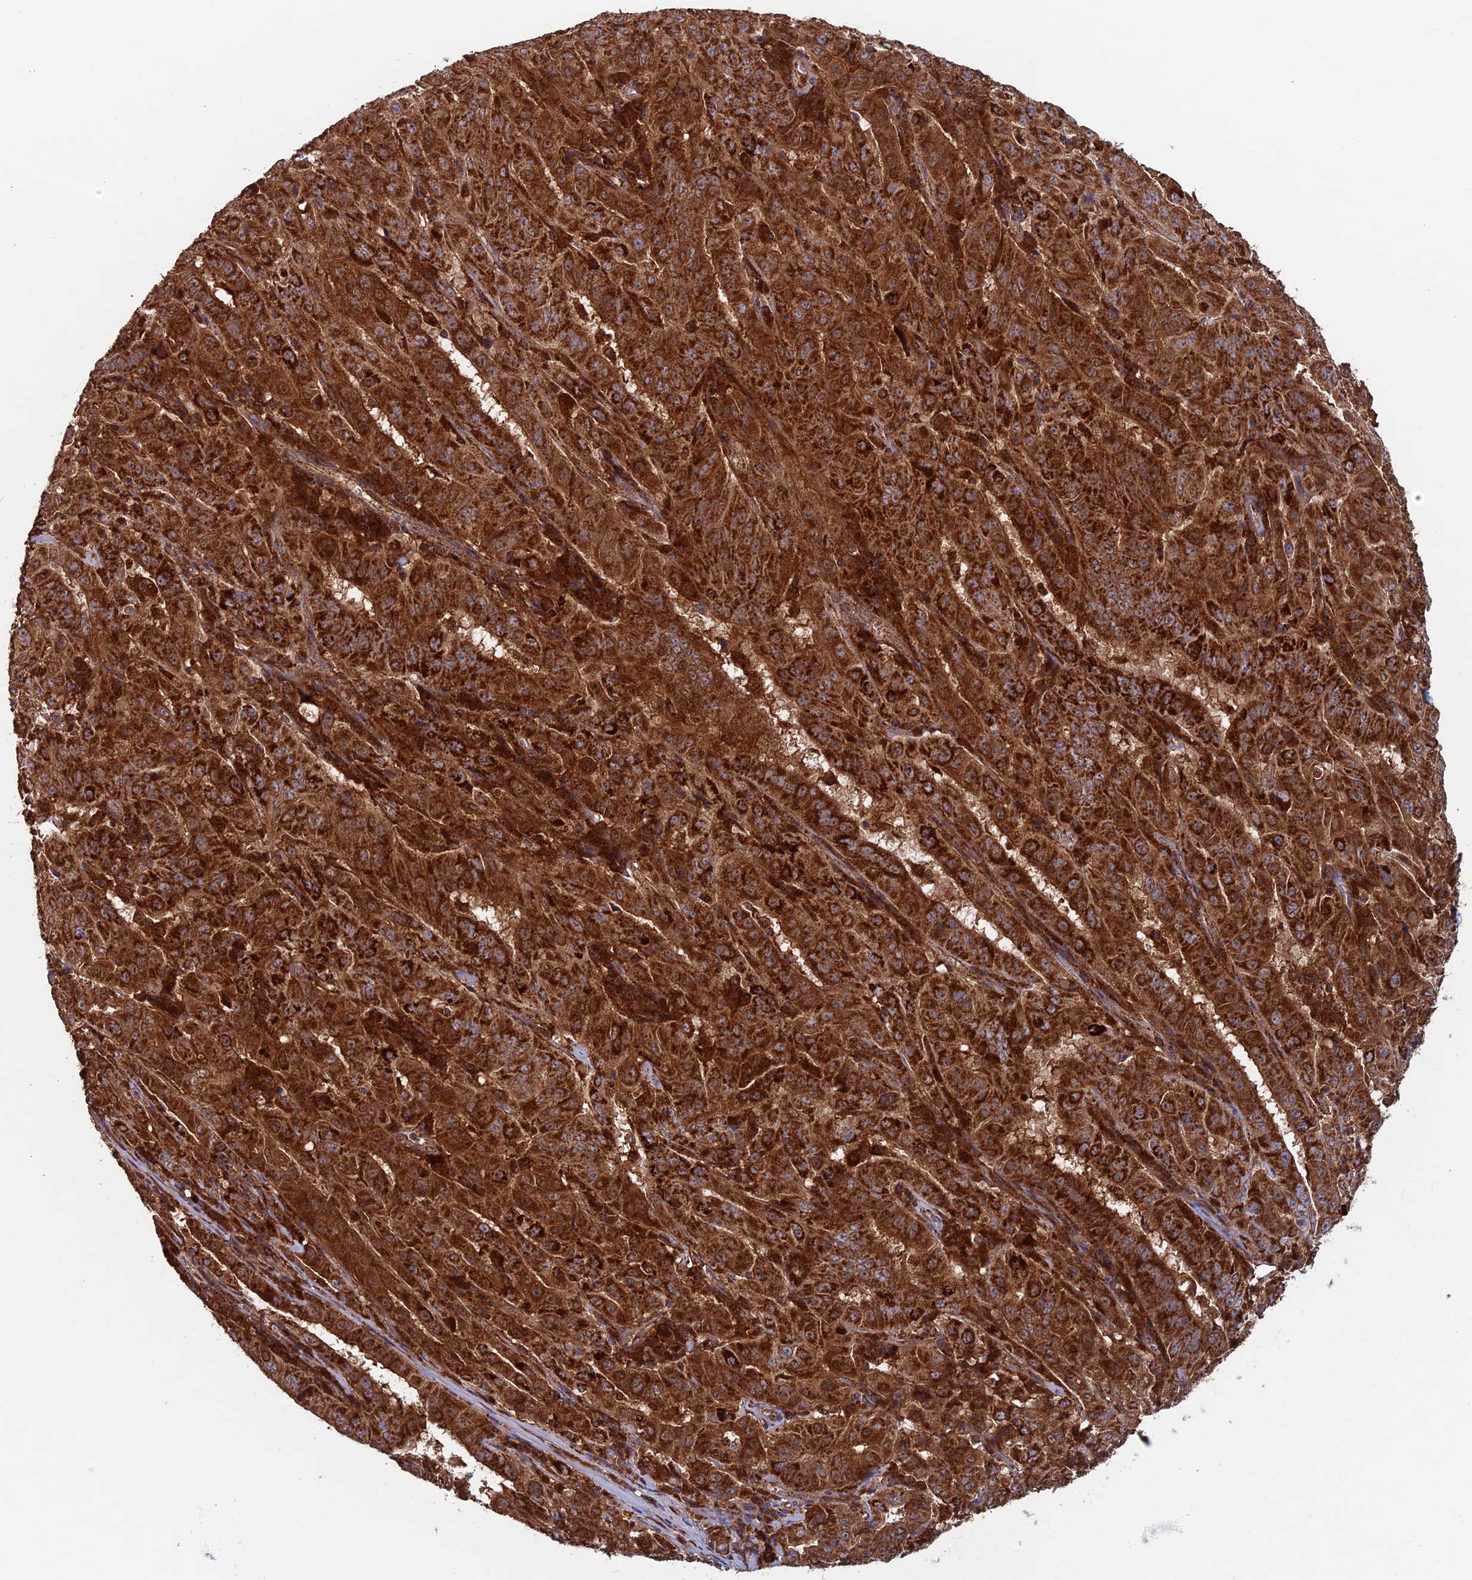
{"staining": {"intensity": "strong", "quantity": ">75%", "location": "cytoplasmic/membranous"}, "tissue": "pancreatic cancer", "cell_type": "Tumor cells", "image_type": "cancer", "snomed": [{"axis": "morphology", "description": "Adenocarcinoma, NOS"}, {"axis": "topography", "description": "Pancreas"}], "caption": "Protein expression analysis of human pancreatic adenocarcinoma reveals strong cytoplasmic/membranous staining in approximately >75% of tumor cells.", "gene": "DTYMK", "patient": {"sex": "male", "age": 63}}